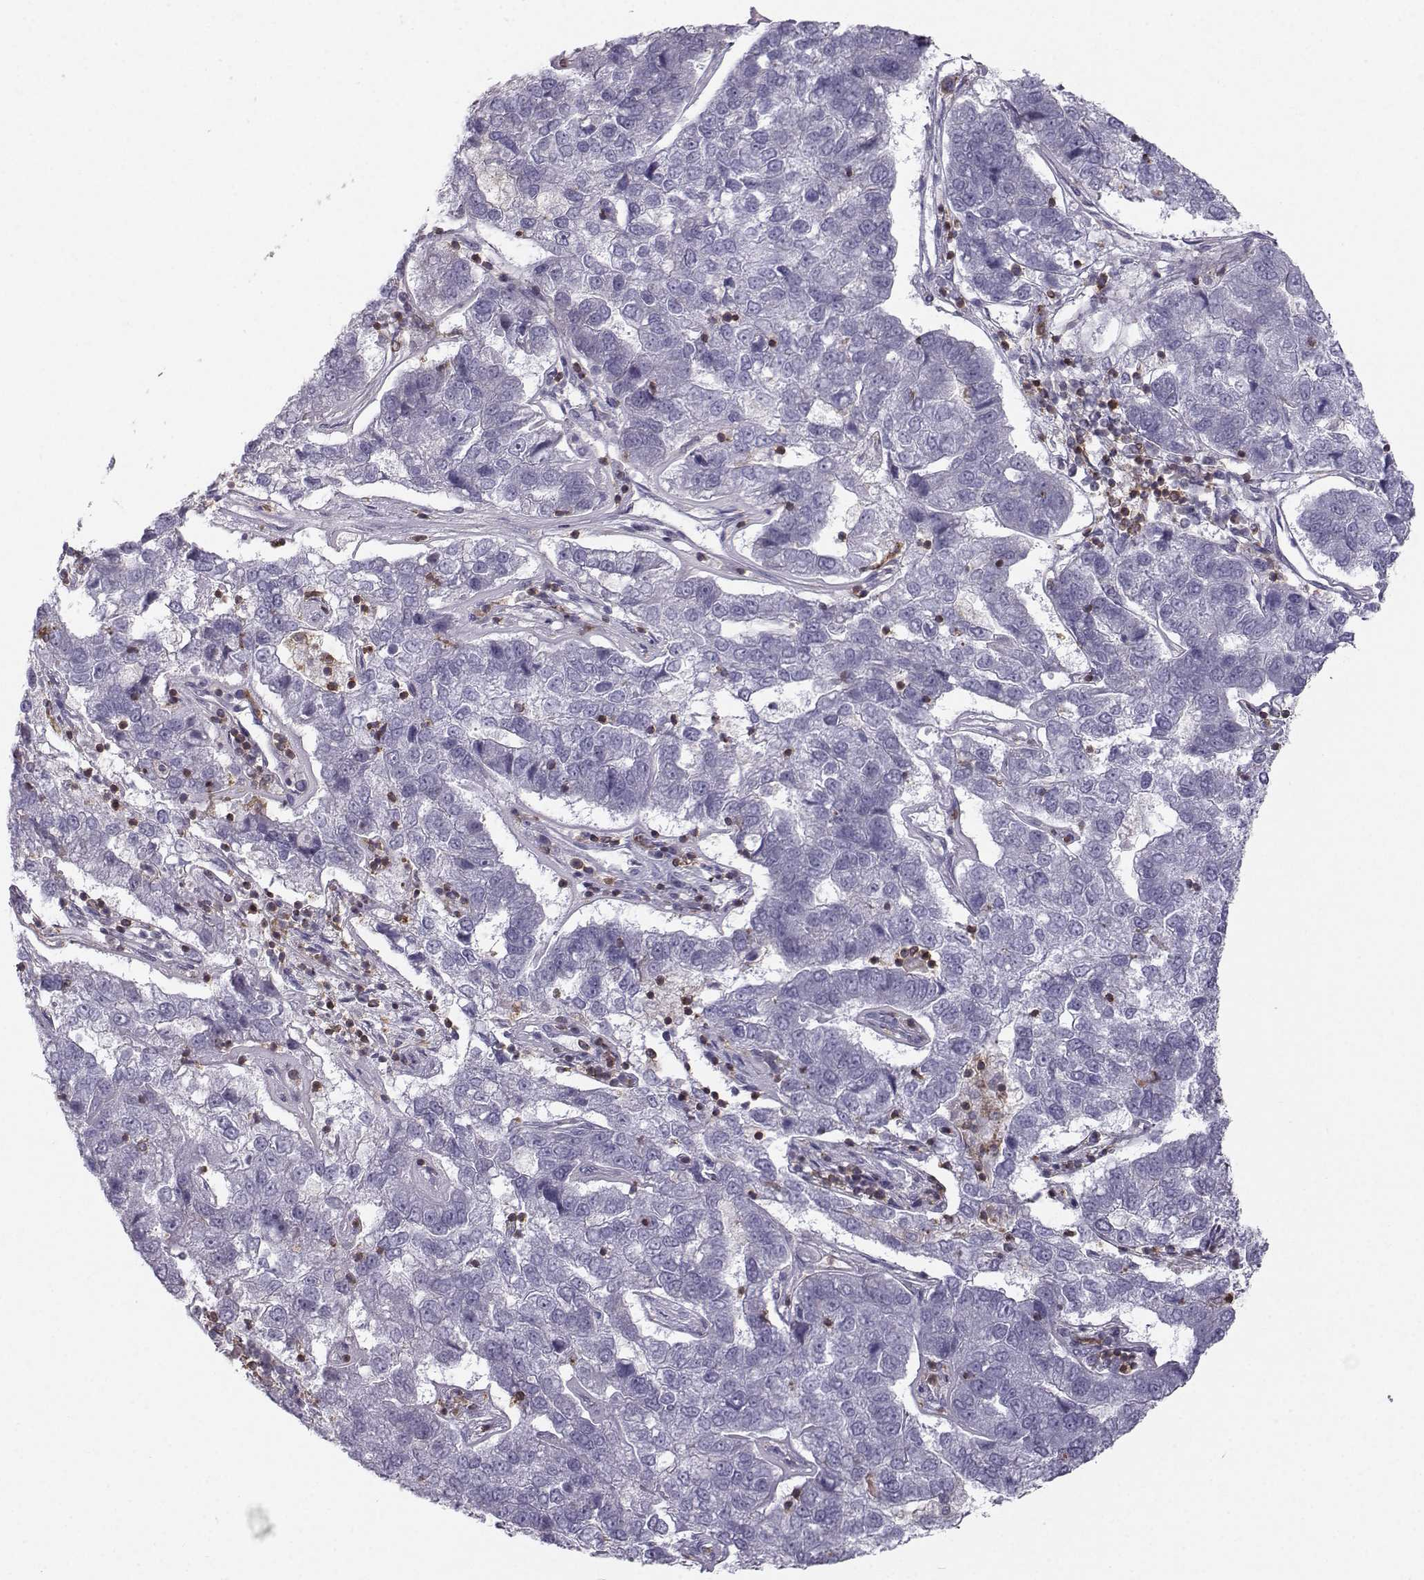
{"staining": {"intensity": "negative", "quantity": "none", "location": "none"}, "tissue": "pancreatic cancer", "cell_type": "Tumor cells", "image_type": "cancer", "snomed": [{"axis": "morphology", "description": "Adenocarcinoma, NOS"}, {"axis": "topography", "description": "Pancreas"}], "caption": "Human pancreatic cancer (adenocarcinoma) stained for a protein using IHC exhibits no staining in tumor cells.", "gene": "ZBTB32", "patient": {"sex": "female", "age": 61}}